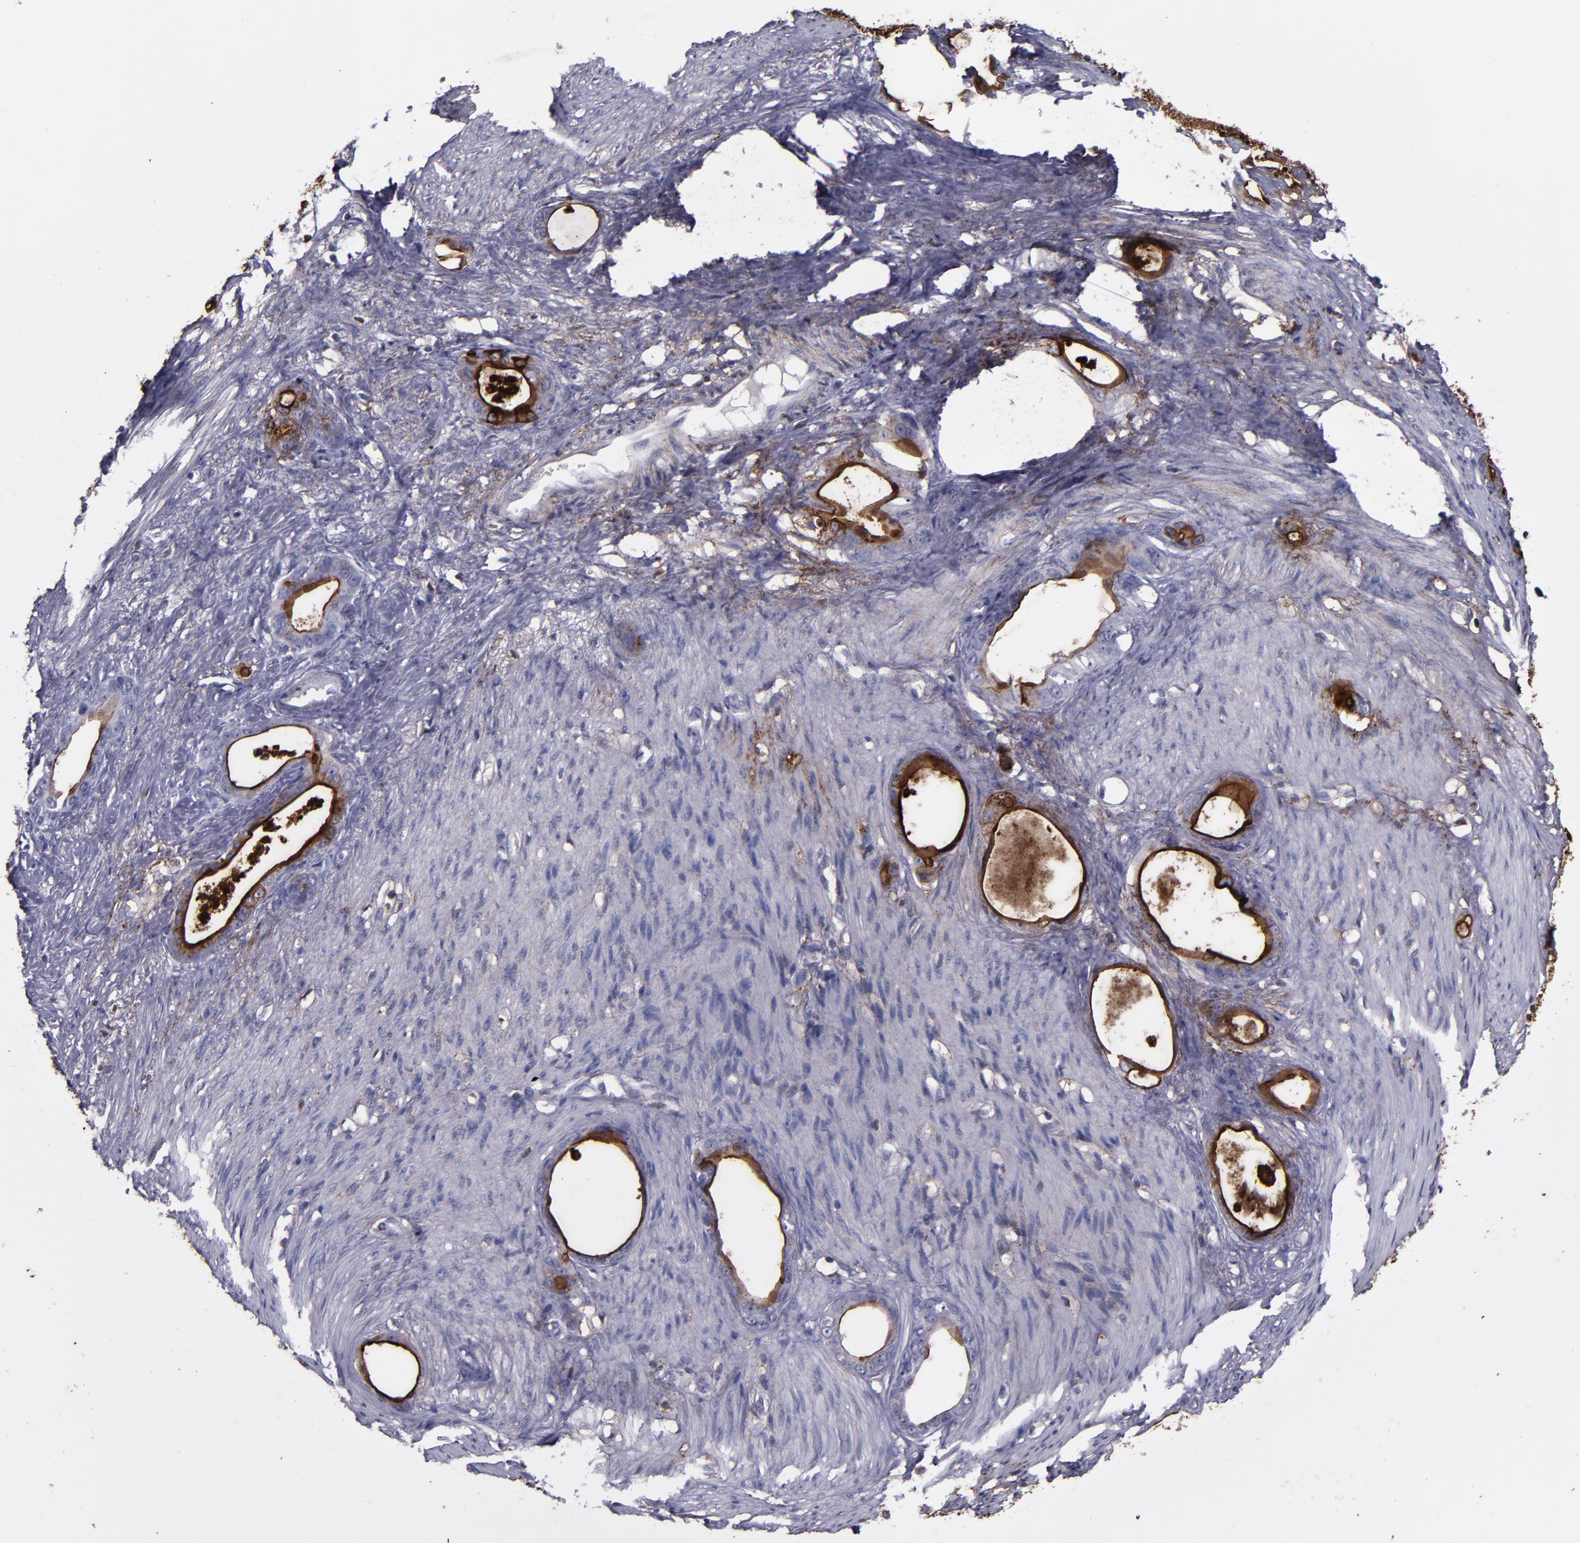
{"staining": {"intensity": "strong", "quantity": ">75%", "location": "cytoplasmic/membranous"}, "tissue": "stomach cancer", "cell_type": "Tumor cells", "image_type": "cancer", "snomed": [{"axis": "morphology", "description": "Adenocarcinoma, NOS"}, {"axis": "topography", "description": "Stomach"}], "caption": "A brown stain labels strong cytoplasmic/membranous positivity of a protein in adenocarcinoma (stomach) tumor cells.", "gene": "MFGE8", "patient": {"sex": "female", "age": 75}}